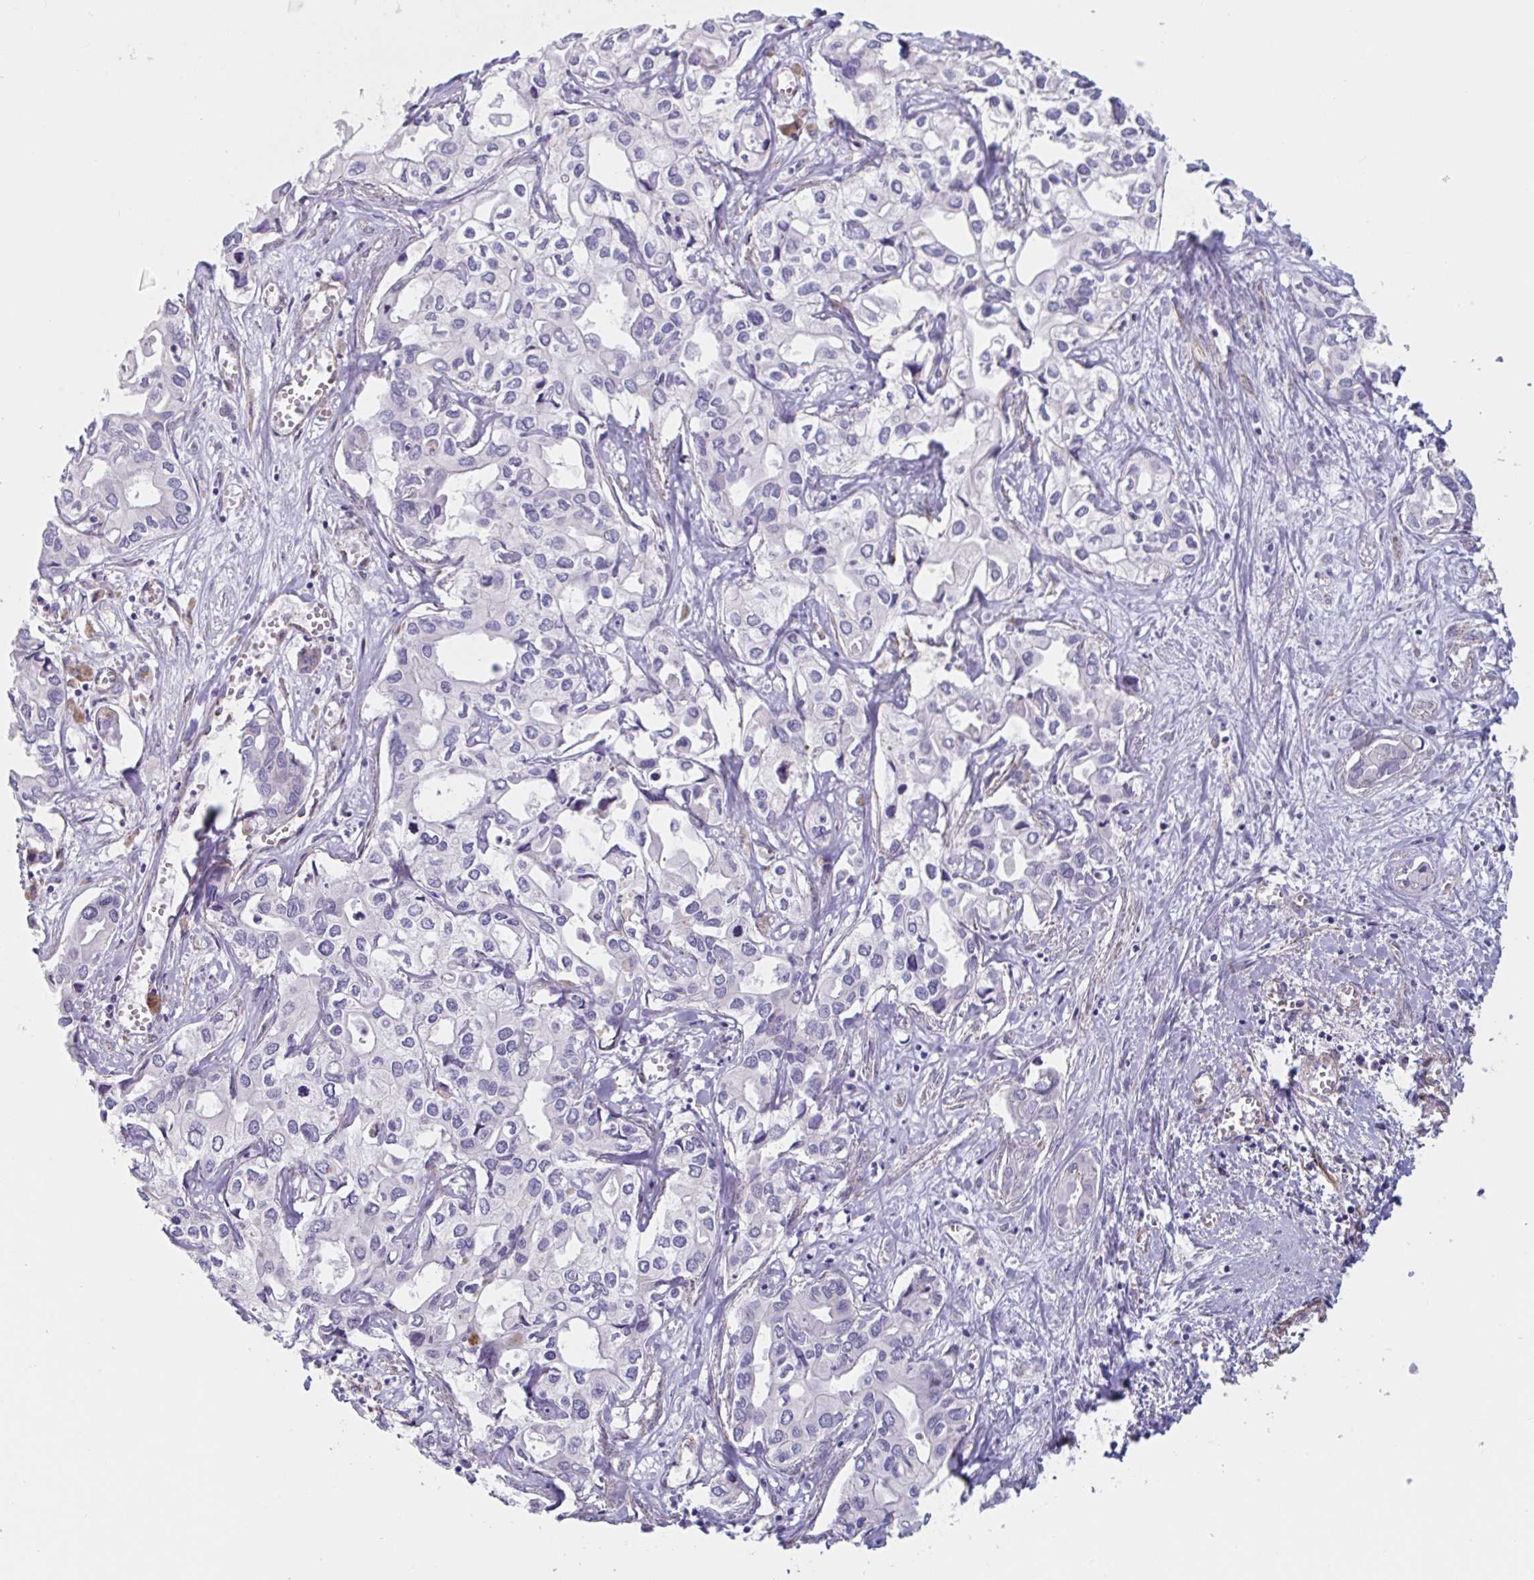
{"staining": {"intensity": "negative", "quantity": "none", "location": "none"}, "tissue": "liver cancer", "cell_type": "Tumor cells", "image_type": "cancer", "snomed": [{"axis": "morphology", "description": "Cholangiocarcinoma"}, {"axis": "topography", "description": "Liver"}], "caption": "An immunohistochemistry image of cholangiocarcinoma (liver) is shown. There is no staining in tumor cells of cholangiocarcinoma (liver).", "gene": "CITED4", "patient": {"sex": "female", "age": 64}}